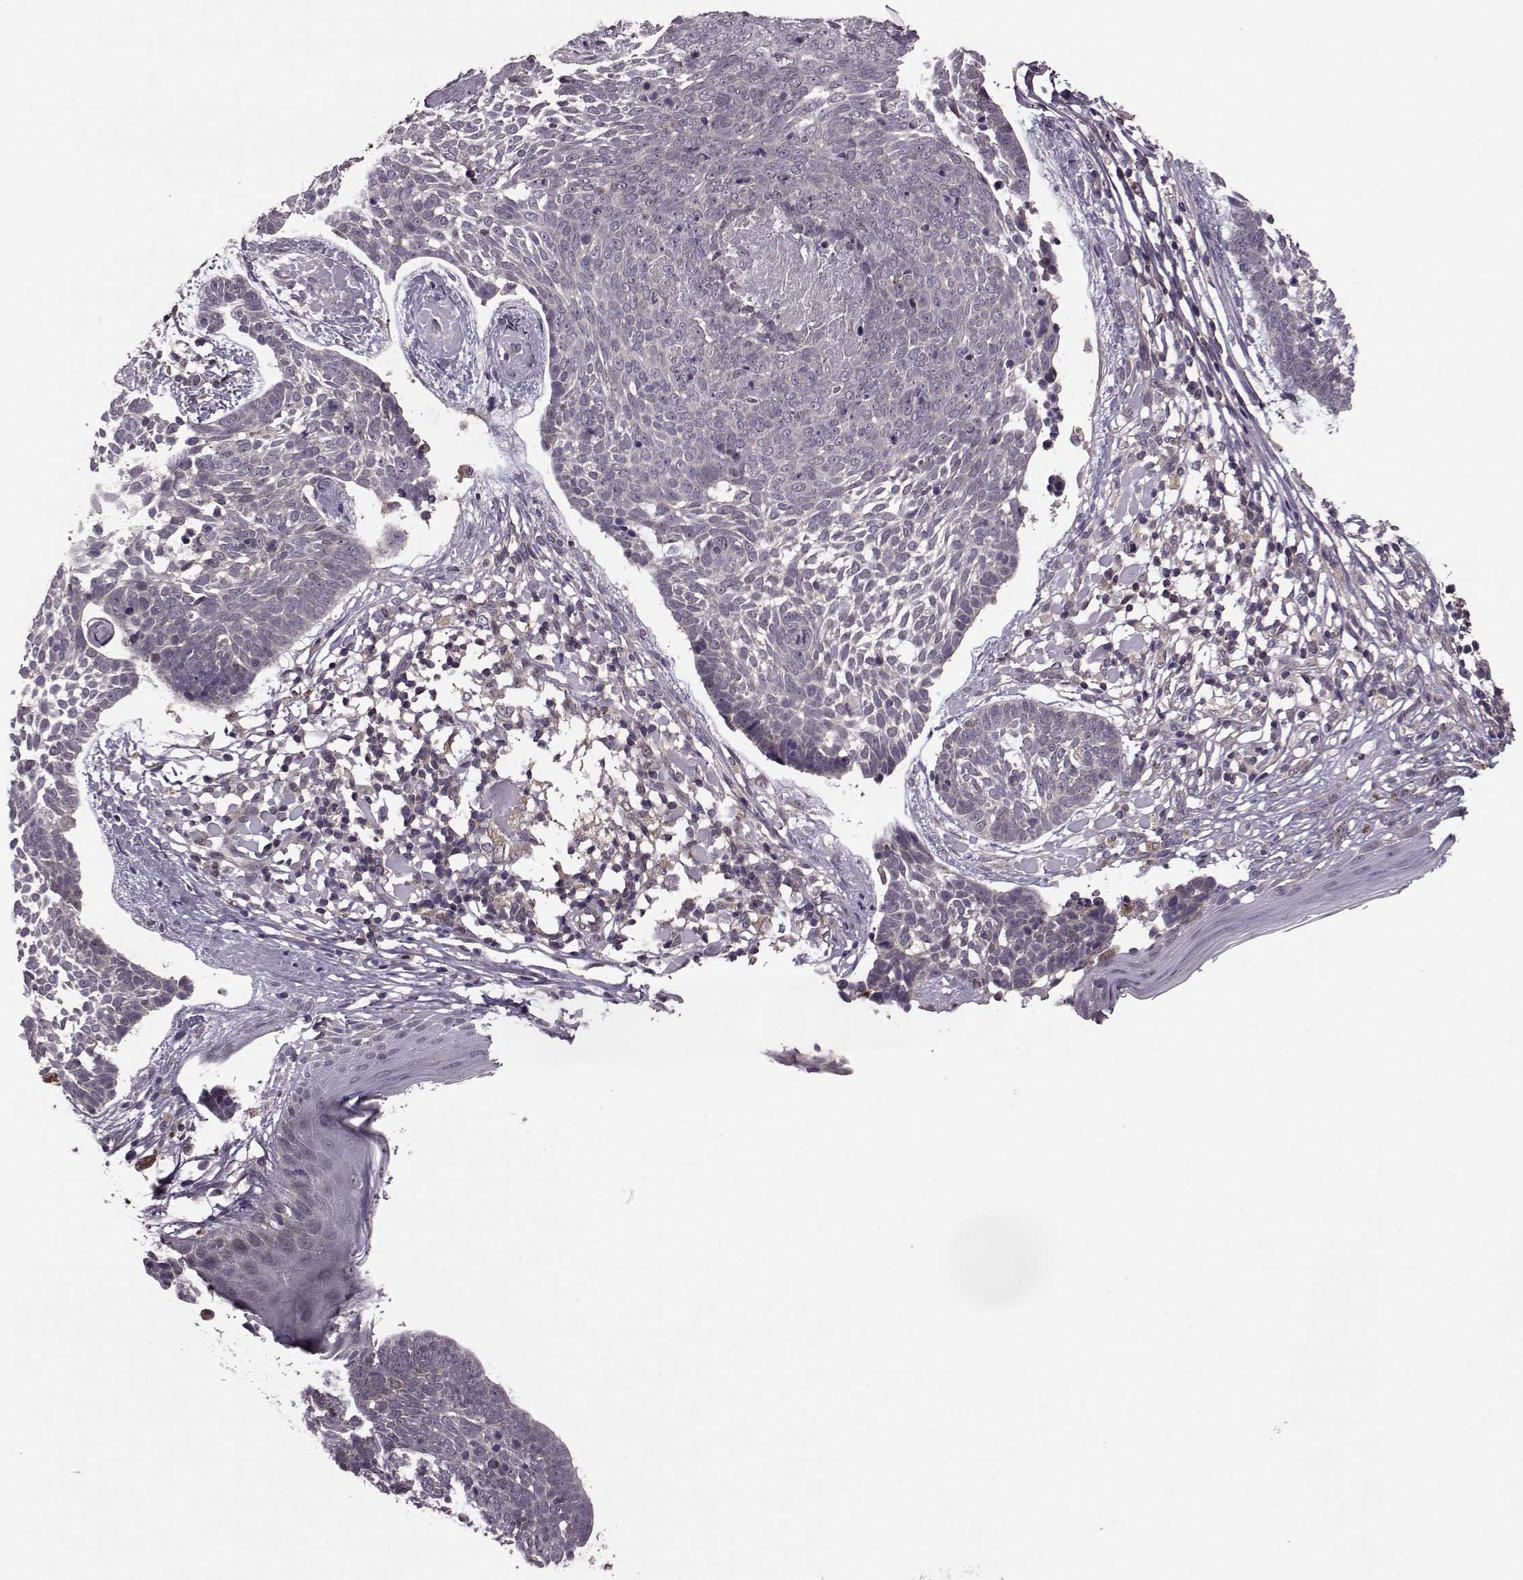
{"staining": {"intensity": "weak", "quantity": ">75%", "location": "cytoplasmic/membranous"}, "tissue": "skin cancer", "cell_type": "Tumor cells", "image_type": "cancer", "snomed": [{"axis": "morphology", "description": "Basal cell carcinoma"}, {"axis": "topography", "description": "Skin"}], "caption": "Human skin basal cell carcinoma stained for a protein (brown) demonstrates weak cytoplasmic/membranous positive expression in about >75% of tumor cells.", "gene": "FNIP2", "patient": {"sex": "male", "age": 85}}